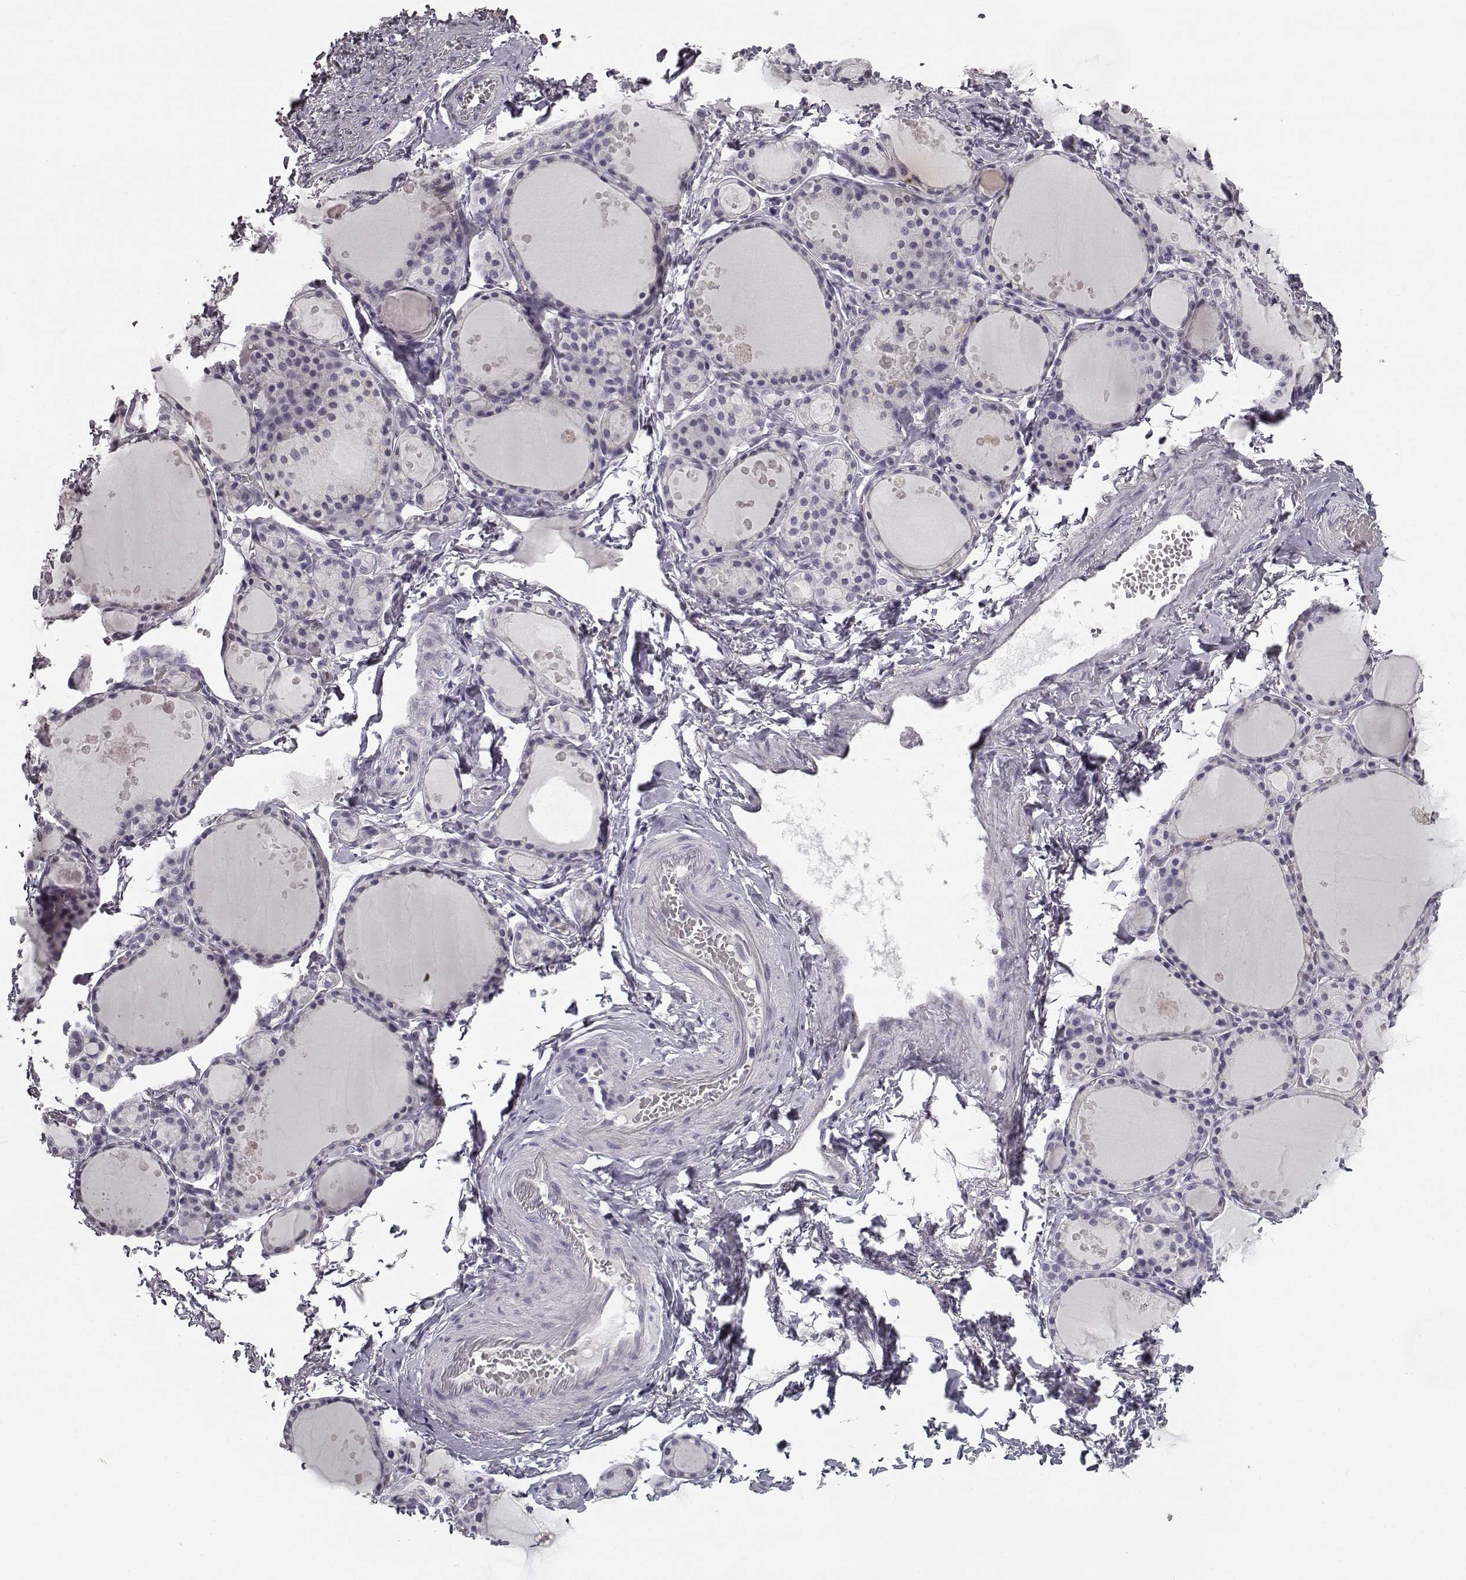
{"staining": {"intensity": "negative", "quantity": "none", "location": "none"}, "tissue": "thyroid gland", "cell_type": "Glandular cells", "image_type": "normal", "snomed": [{"axis": "morphology", "description": "Normal tissue, NOS"}, {"axis": "topography", "description": "Thyroid gland"}], "caption": "Immunohistochemistry (IHC) photomicrograph of benign thyroid gland: thyroid gland stained with DAB (3,3'-diaminobenzidine) reveals no significant protein positivity in glandular cells.", "gene": "SEMG2", "patient": {"sex": "male", "age": 68}}